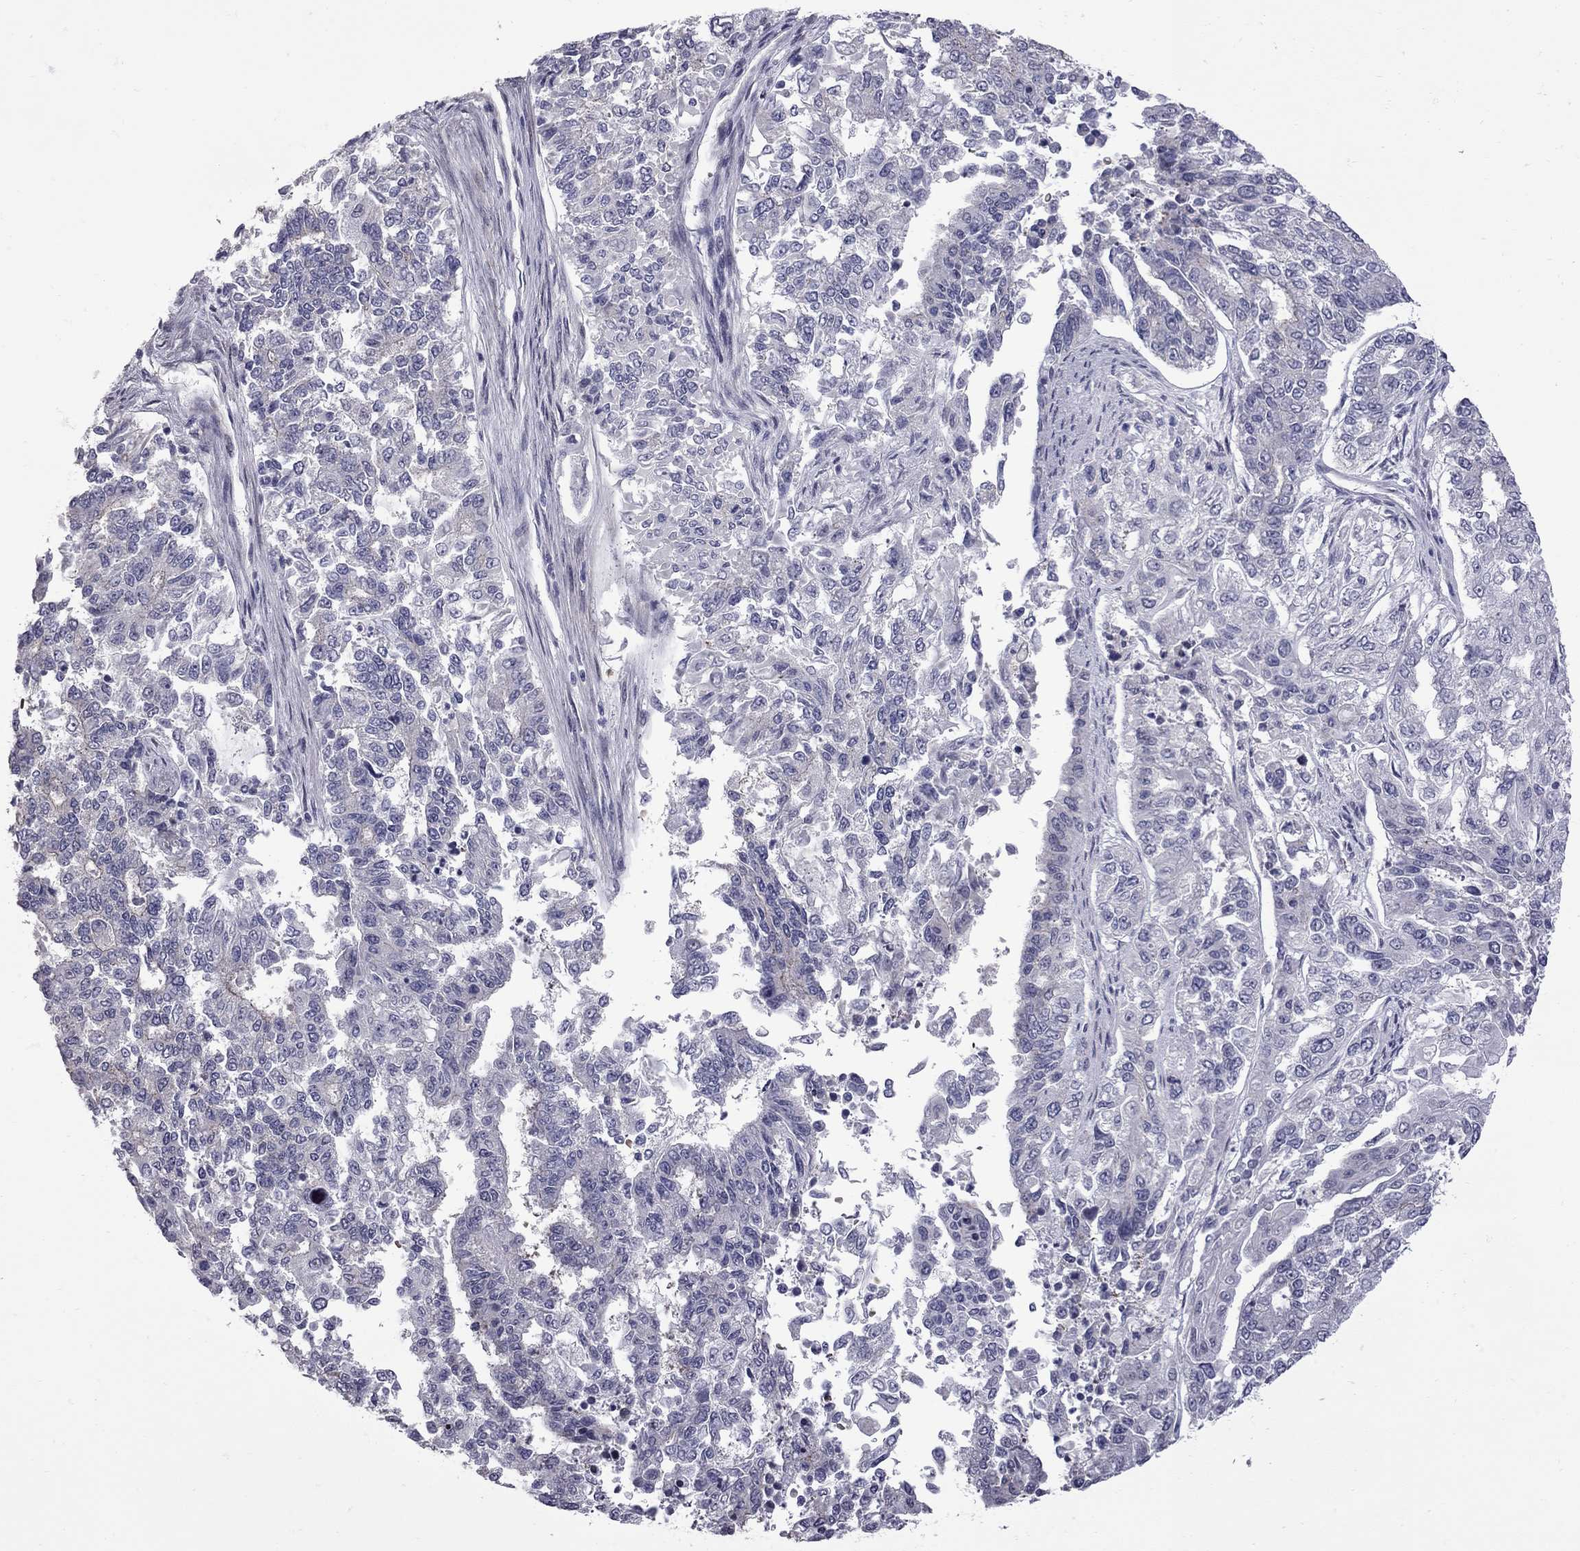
{"staining": {"intensity": "negative", "quantity": "none", "location": "none"}, "tissue": "endometrial cancer", "cell_type": "Tumor cells", "image_type": "cancer", "snomed": [{"axis": "morphology", "description": "Adenocarcinoma, NOS"}, {"axis": "topography", "description": "Uterus"}], "caption": "This is a photomicrograph of immunohistochemistry (IHC) staining of endometrial cancer, which shows no expression in tumor cells.", "gene": "NRARP", "patient": {"sex": "female", "age": 59}}